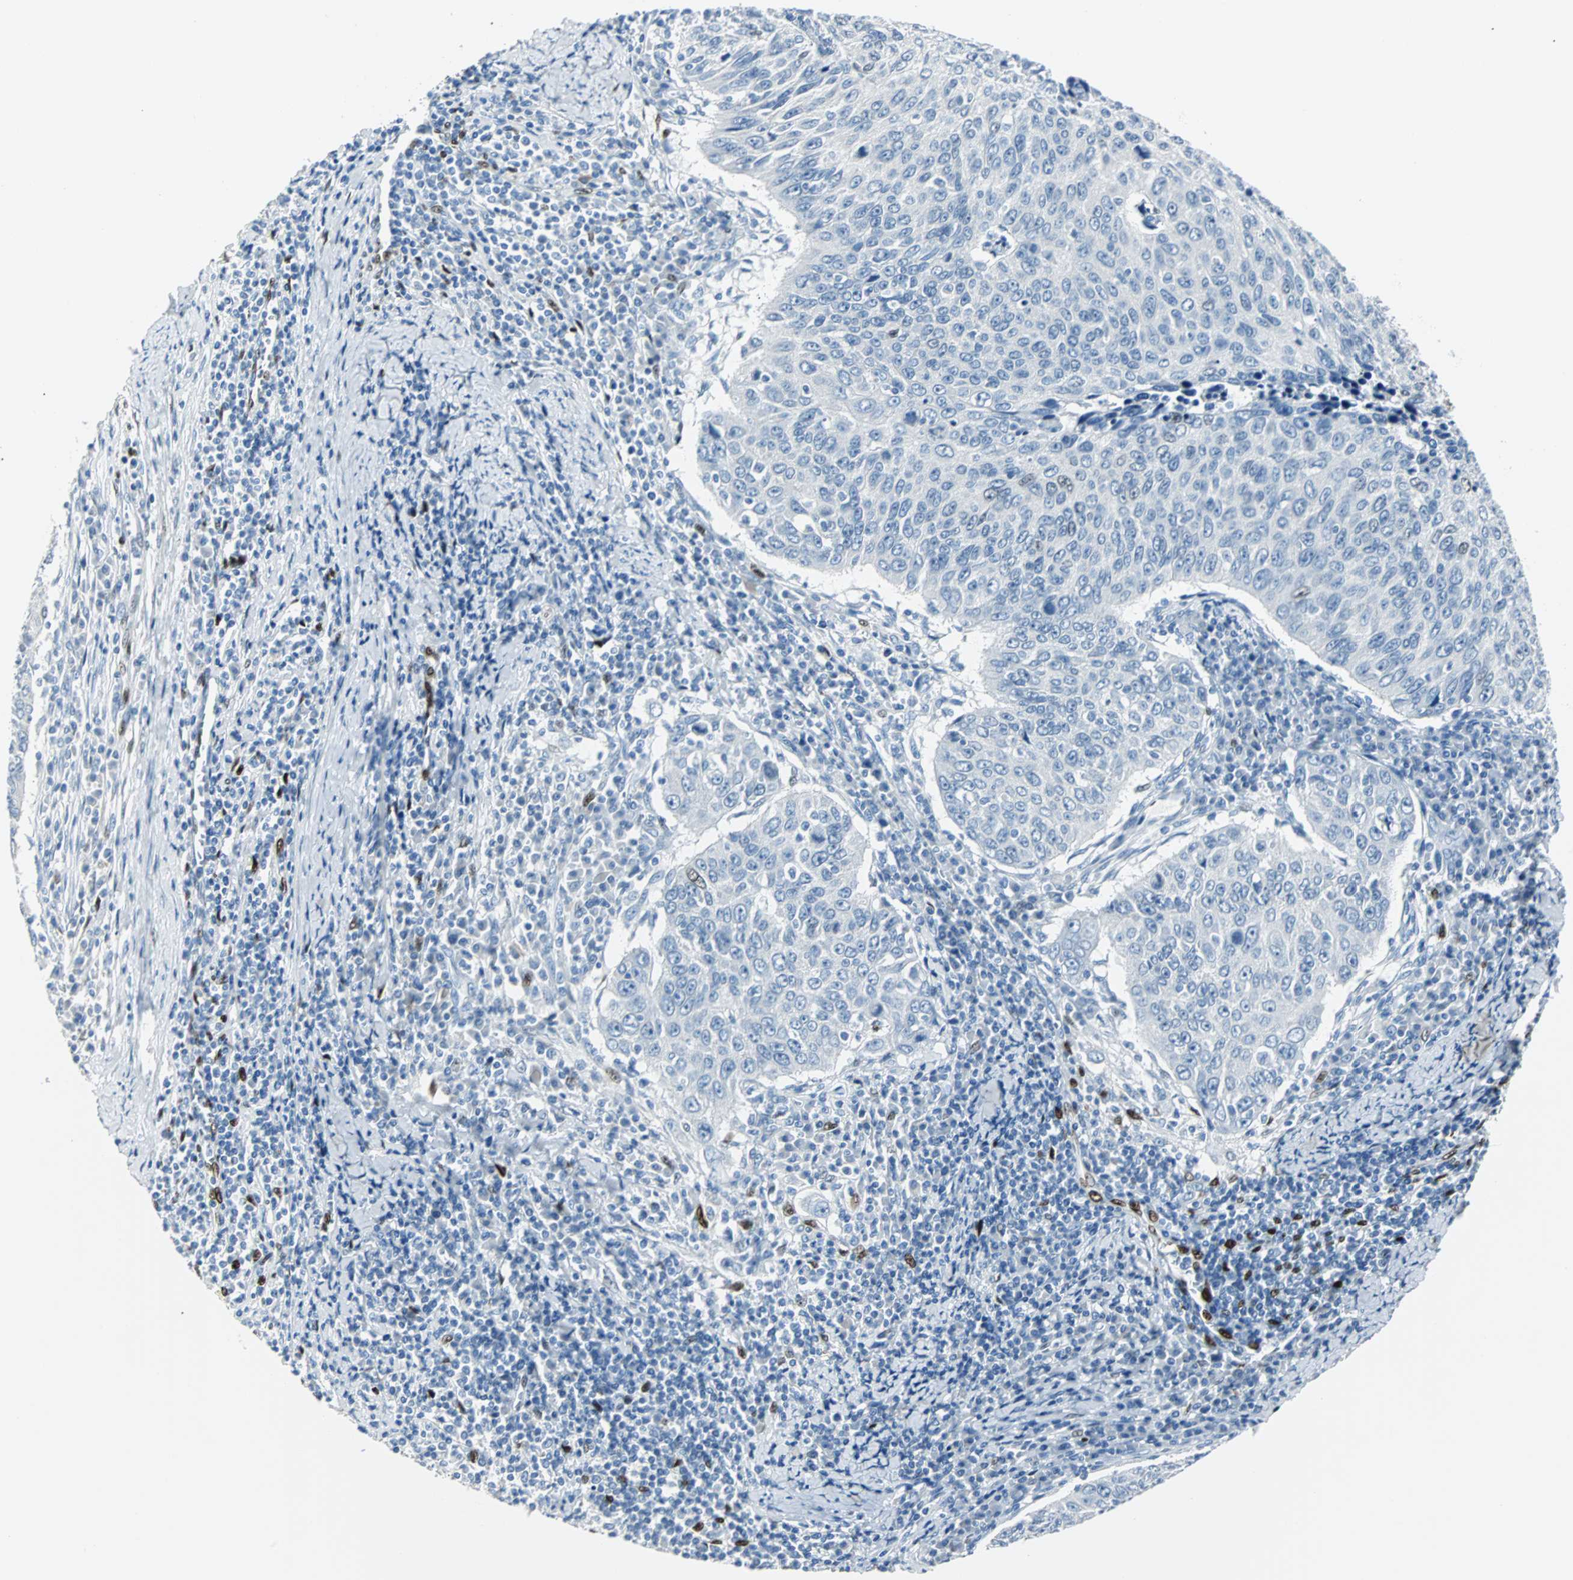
{"staining": {"intensity": "negative", "quantity": "none", "location": "none"}, "tissue": "cervical cancer", "cell_type": "Tumor cells", "image_type": "cancer", "snomed": [{"axis": "morphology", "description": "Squamous cell carcinoma, NOS"}, {"axis": "topography", "description": "Cervix"}], "caption": "Squamous cell carcinoma (cervical) was stained to show a protein in brown. There is no significant expression in tumor cells.", "gene": "IL33", "patient": {"sex": "female", "age": 53}}